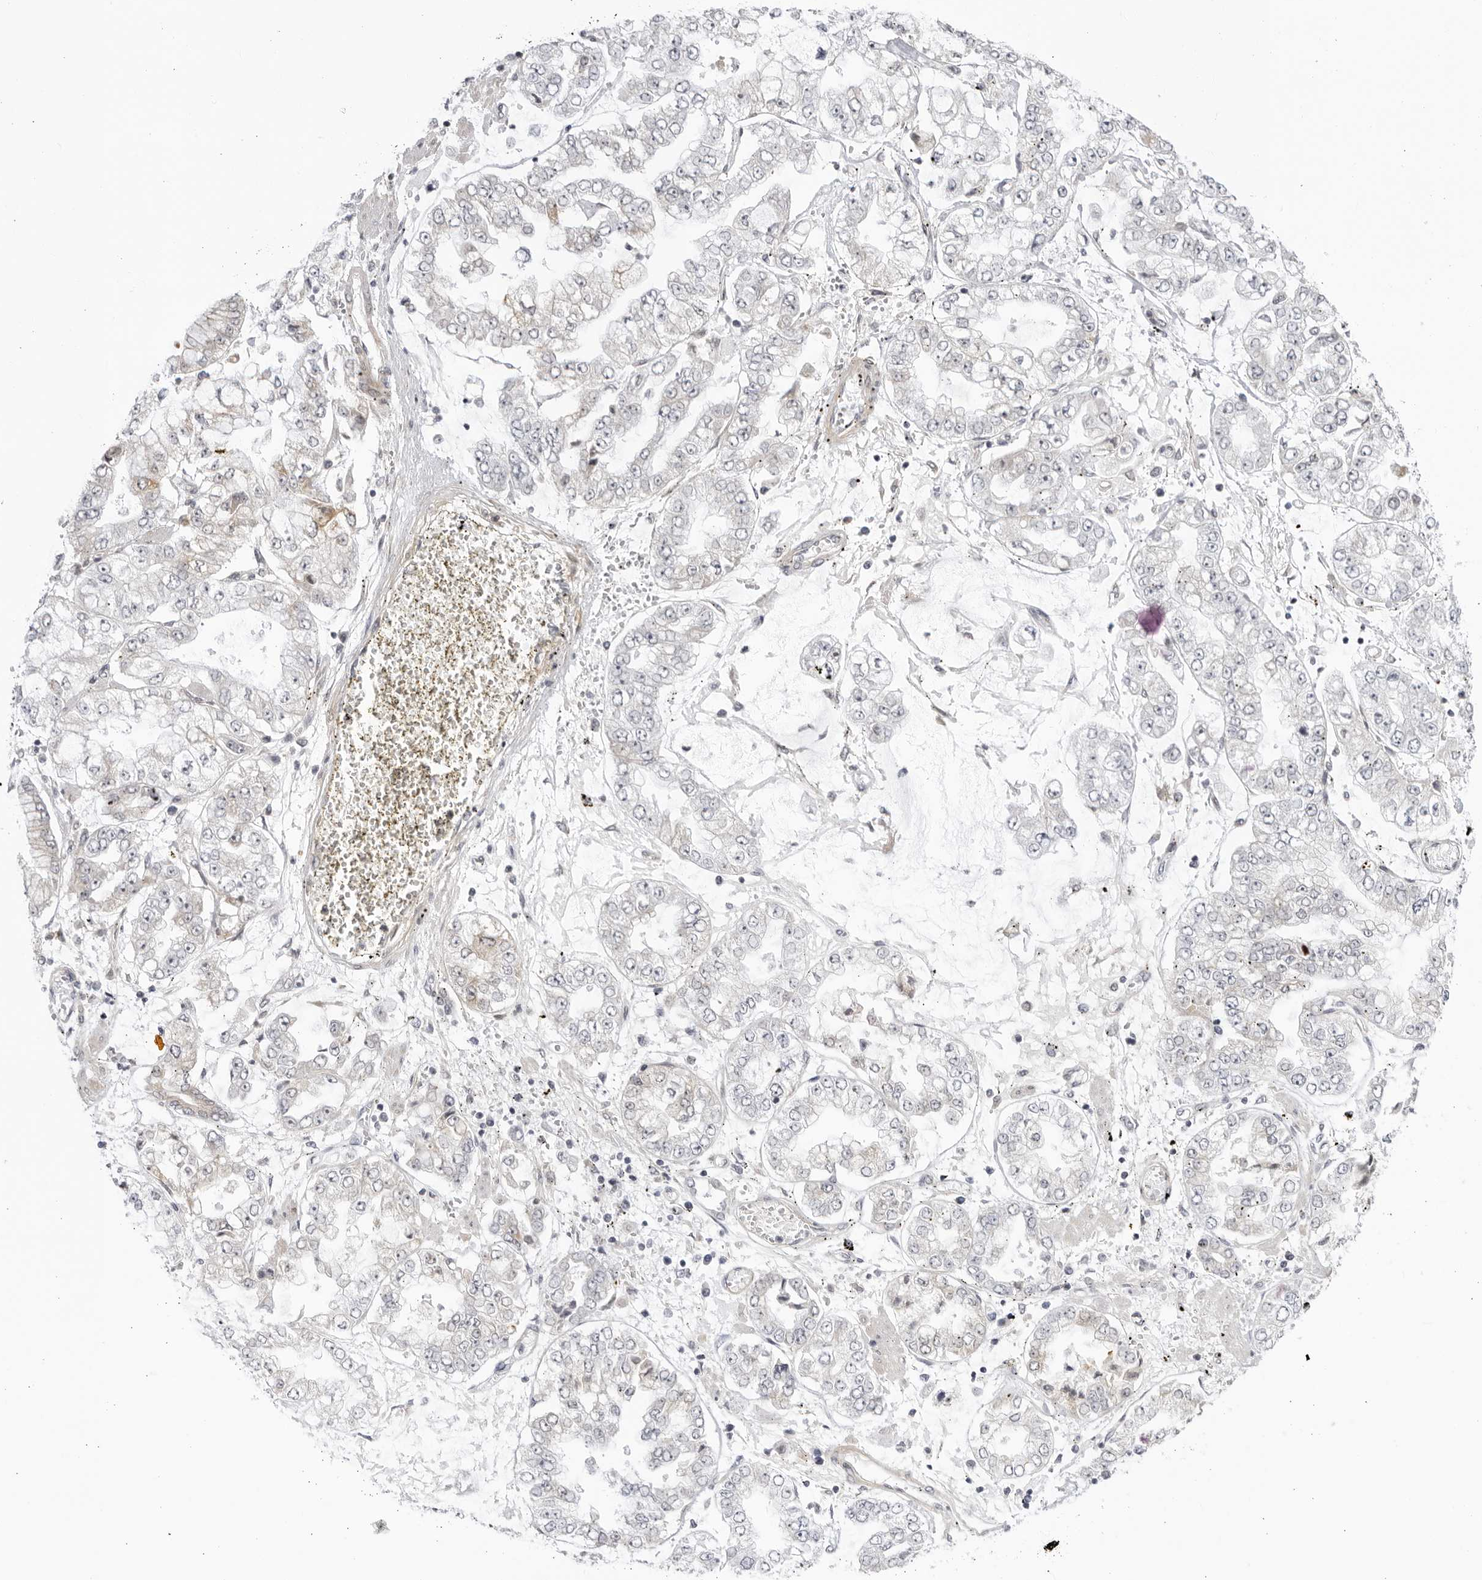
{"staining": {"intensity": "weak", "quantity": "<25%", "location": "cytoplasmic/membranous"}, "tissue": "stomach cancer", "cell_type": "Tumor cells", "image_type": "cancer", "snomed": [{"axis": "morphology", "description": "Adenocarcinoma, NOS"}, {"axis": "topography", "description": "Stomach"}], "caption": "Histopathology image shows no protein expression in tumor cells of stomach cancer tissue.", "gene": "CNBD1", "patient": {"sex": "male", "age": 76}}